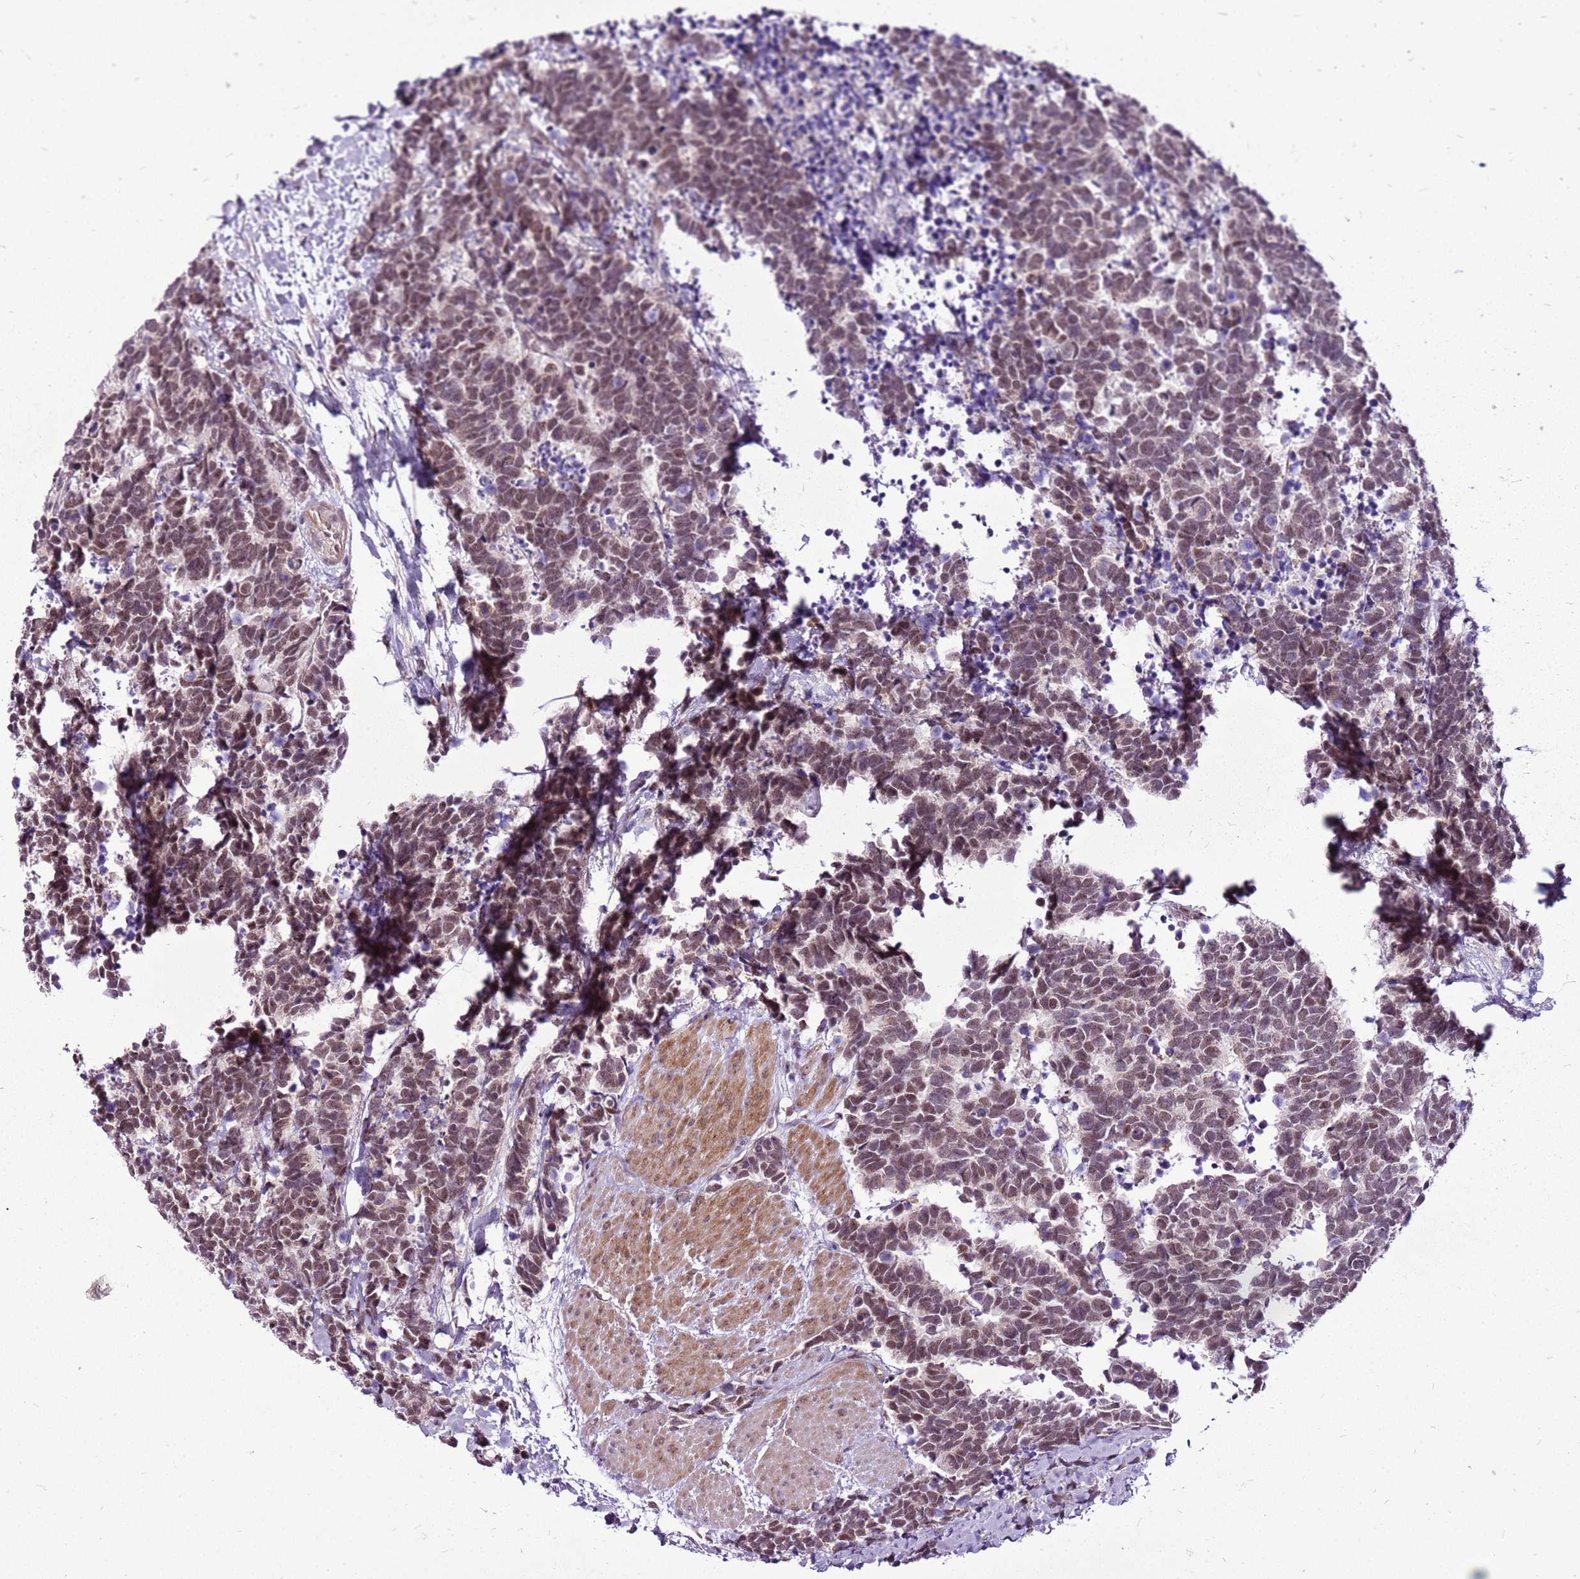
{"staining": {"intensity": "moderate", "quantity": ">75%", "location": "nuclear"}, "tissue": "carcinoid", "cell_type": "Tumor cells", "image_type": "cancer", "snomed": [{"axis": "morphology", "description": "Carcinoma, NOS"}, {"axis": "morphology", "description": "Carcinoid, malignant, NOS"}, {"axis": "topography", "description": "Prostate"}], "caption": "Carcinoid tissue demonstrates moderate nuclear positivity in approximately >75% of tumor cells", "gene": "CCDC166", "patient": {"sex": "male", "age": 57}}